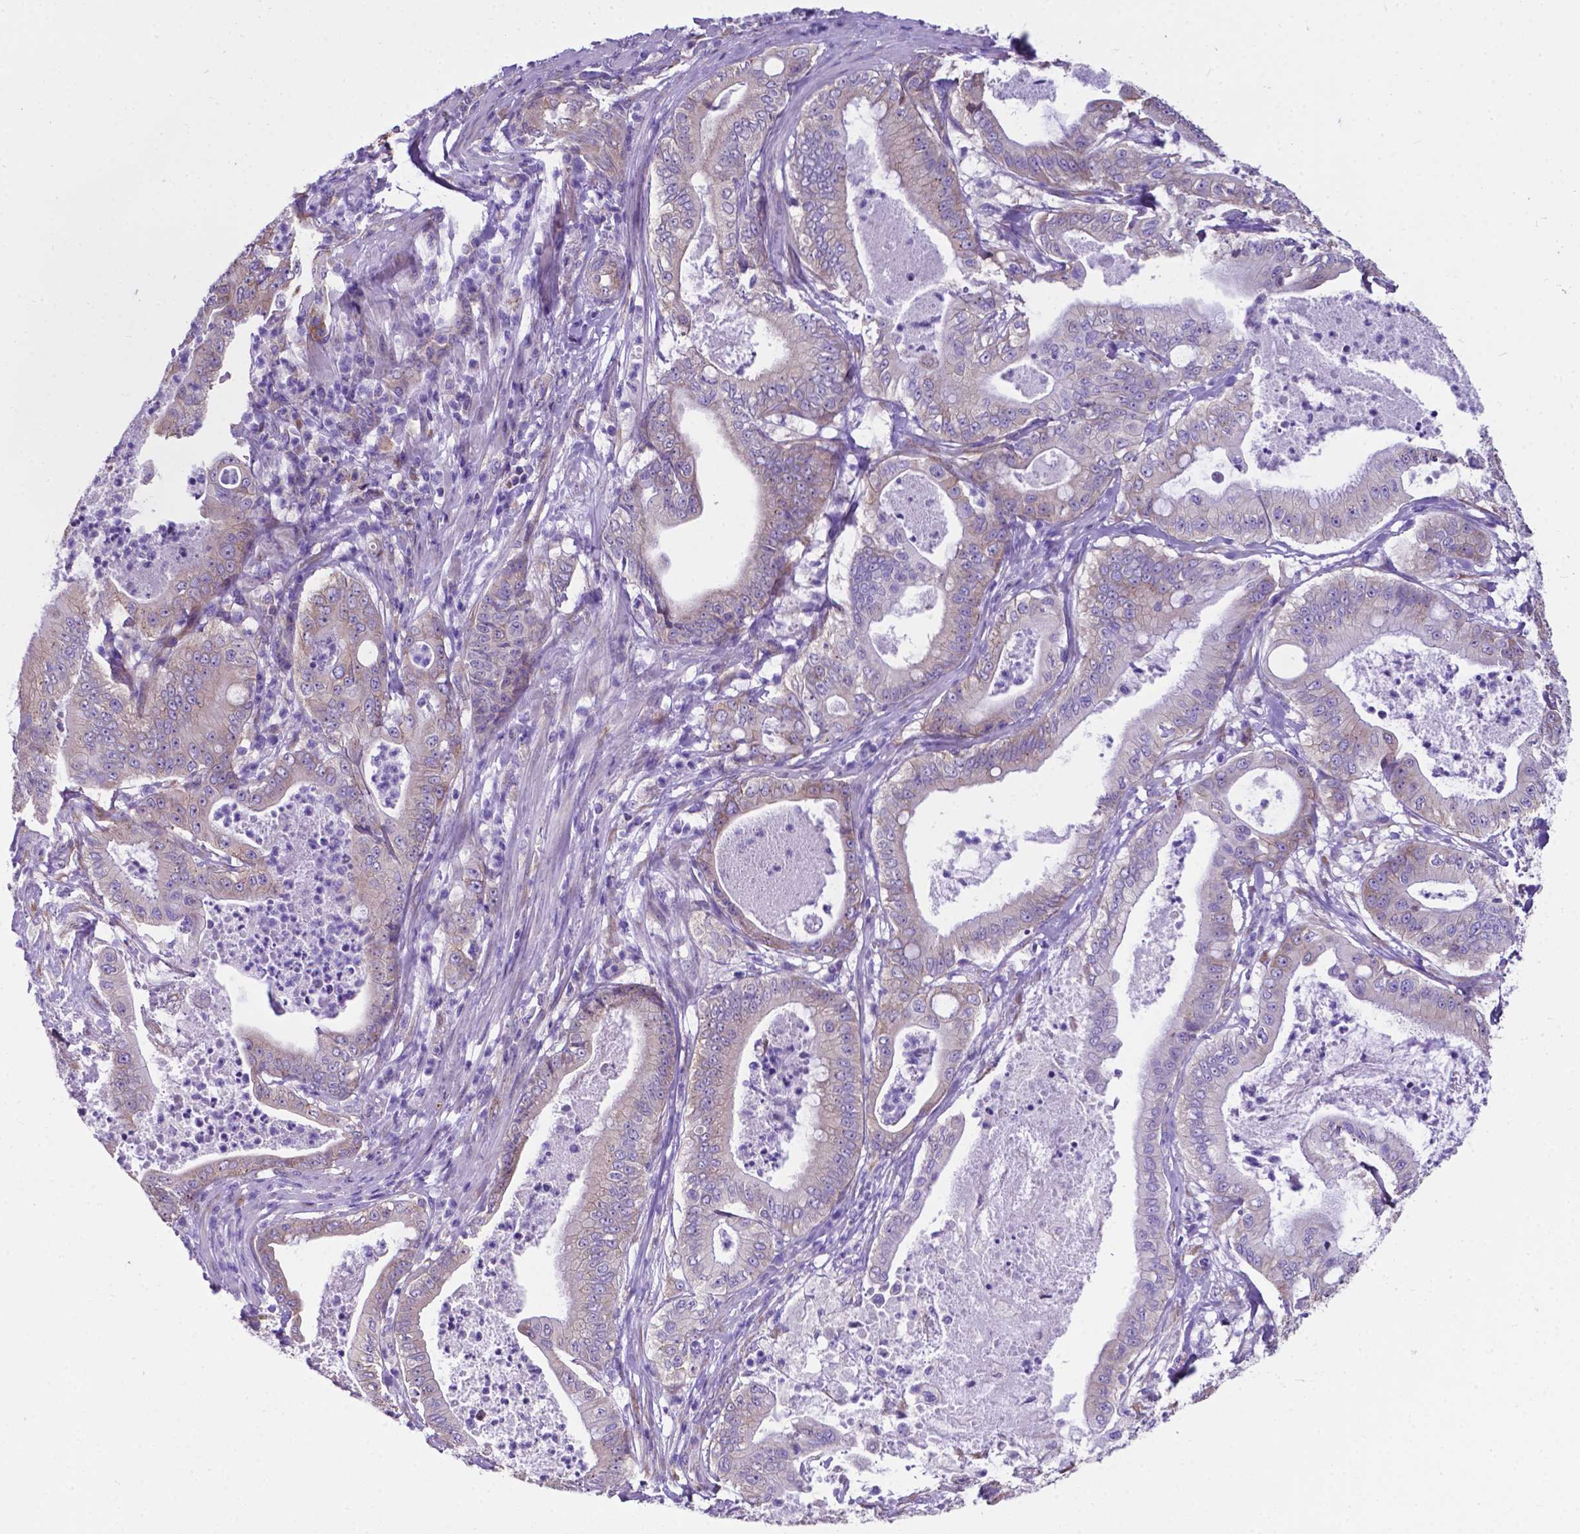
{"staining": {"intensity": "weak", "quantity": ">75%", "location": "cytoplasmic/membranous"}, "tissue": "pancreatic cancer", "cell_type": "Tumor cells", "image_type": "cancer", "snomed": [{"axis": "morphology", "description": "Adenocarcinoma, NOS"}, {"axis": "topography", "description": "Pancreas"}], "caption": "DAB immunohistochemical staining of human adenocarcinoma (pancreatic) shows weak cytoplasmic/membranous protein expression in approximately >75% of tumor cells.", "gene": "RPL6", "patient": {"sex": "male", "age": 71}}